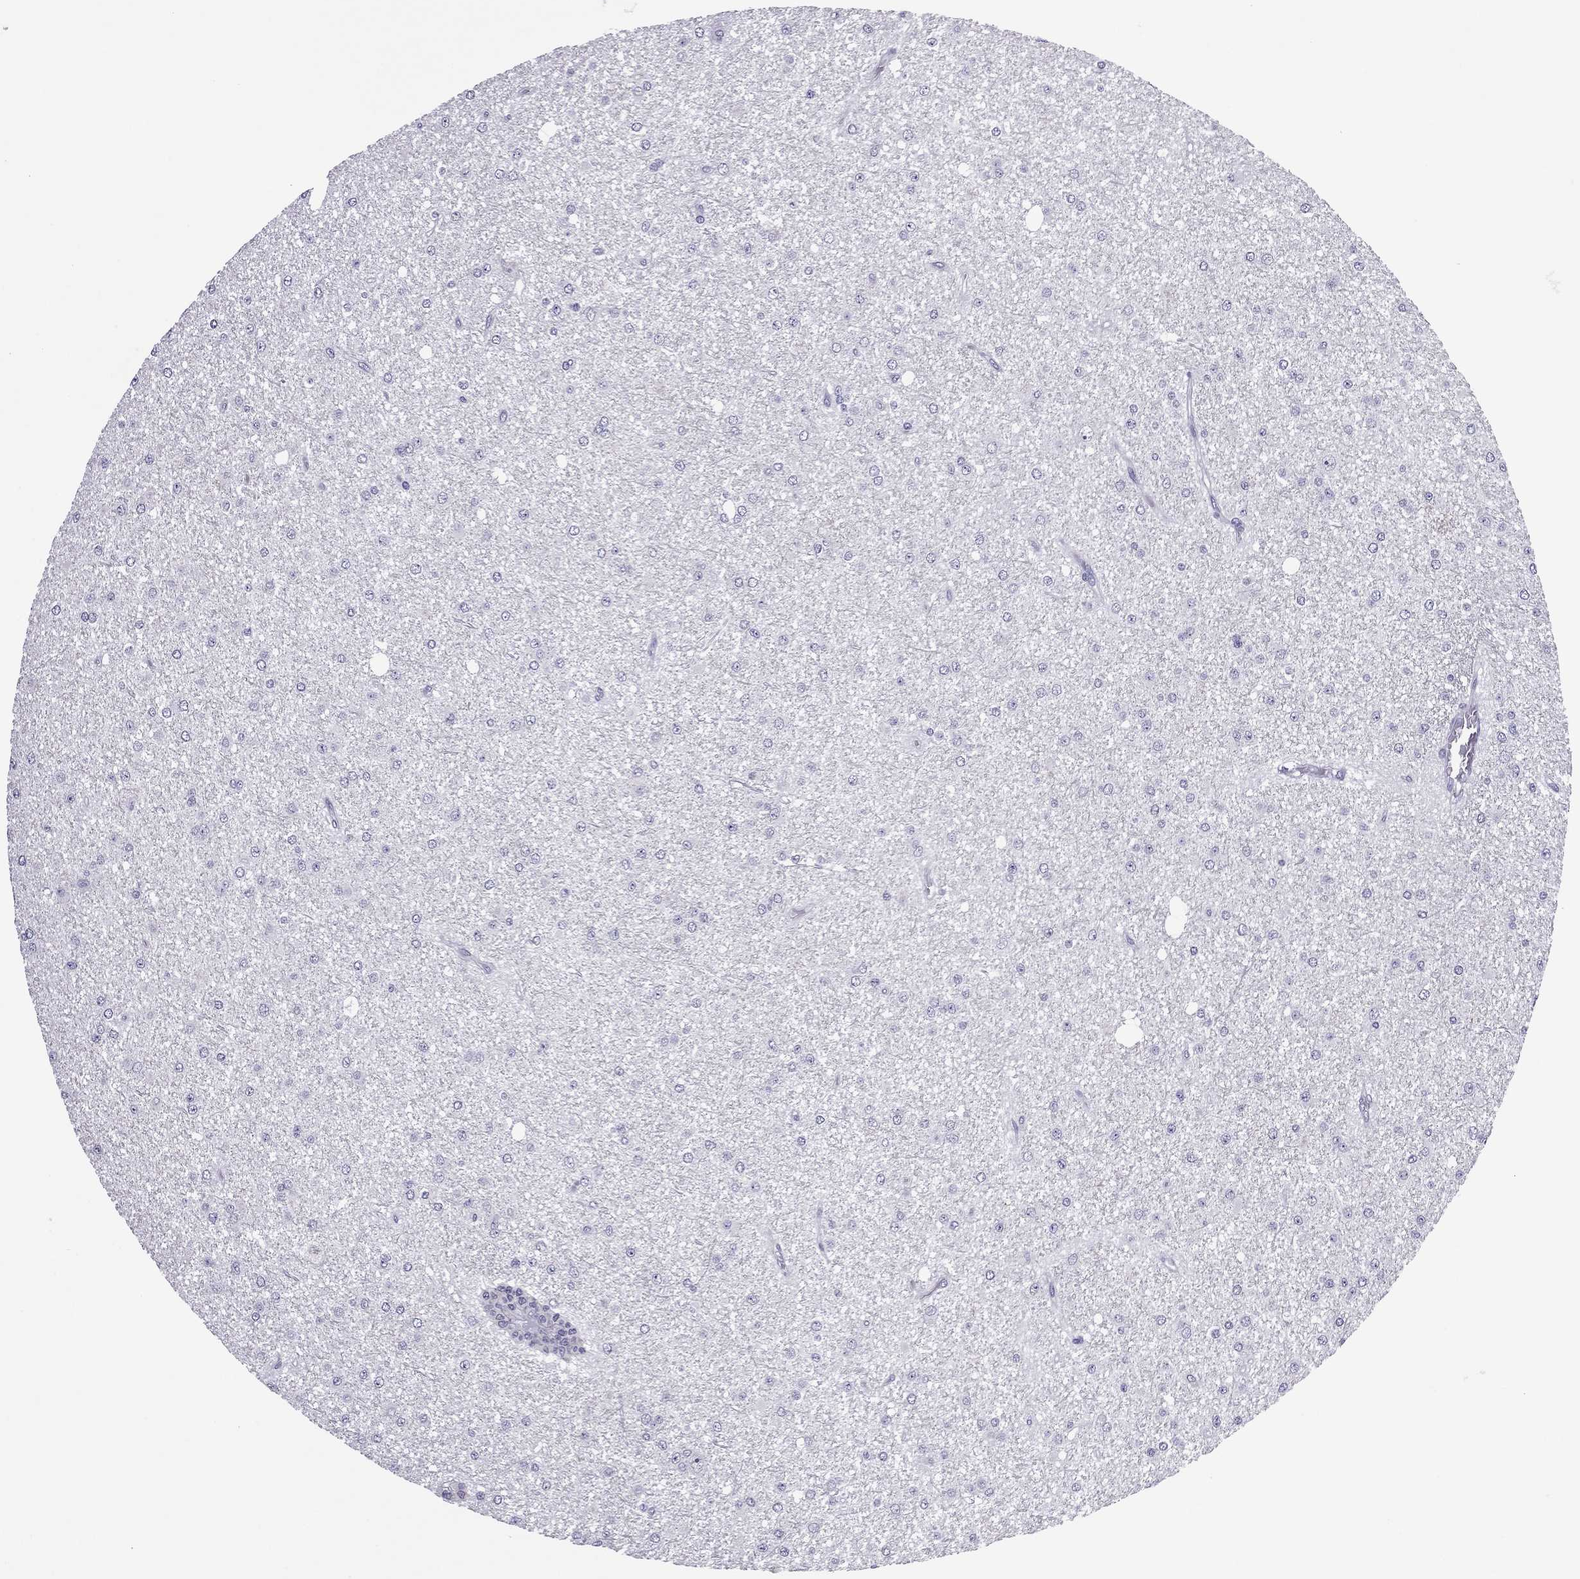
{"staining": {"intensity": "negative", "quantity": "none", "location": "none"}, "tissue": "glioma", "cell_type": "Tumor cells", "image_type": "cancer", "snomed": [{"axis": "morphology", "description": "Glioma, malignant, Low grade"}, {"axis": "topography", "description": "Brain"}], "caption": "Immunohistochemistry image of human glioma stained for a protein (brown), which displays no expression in tumor cells.", "gene": "SLC16A8", "patient": {"sex": "male", "age": 27}}